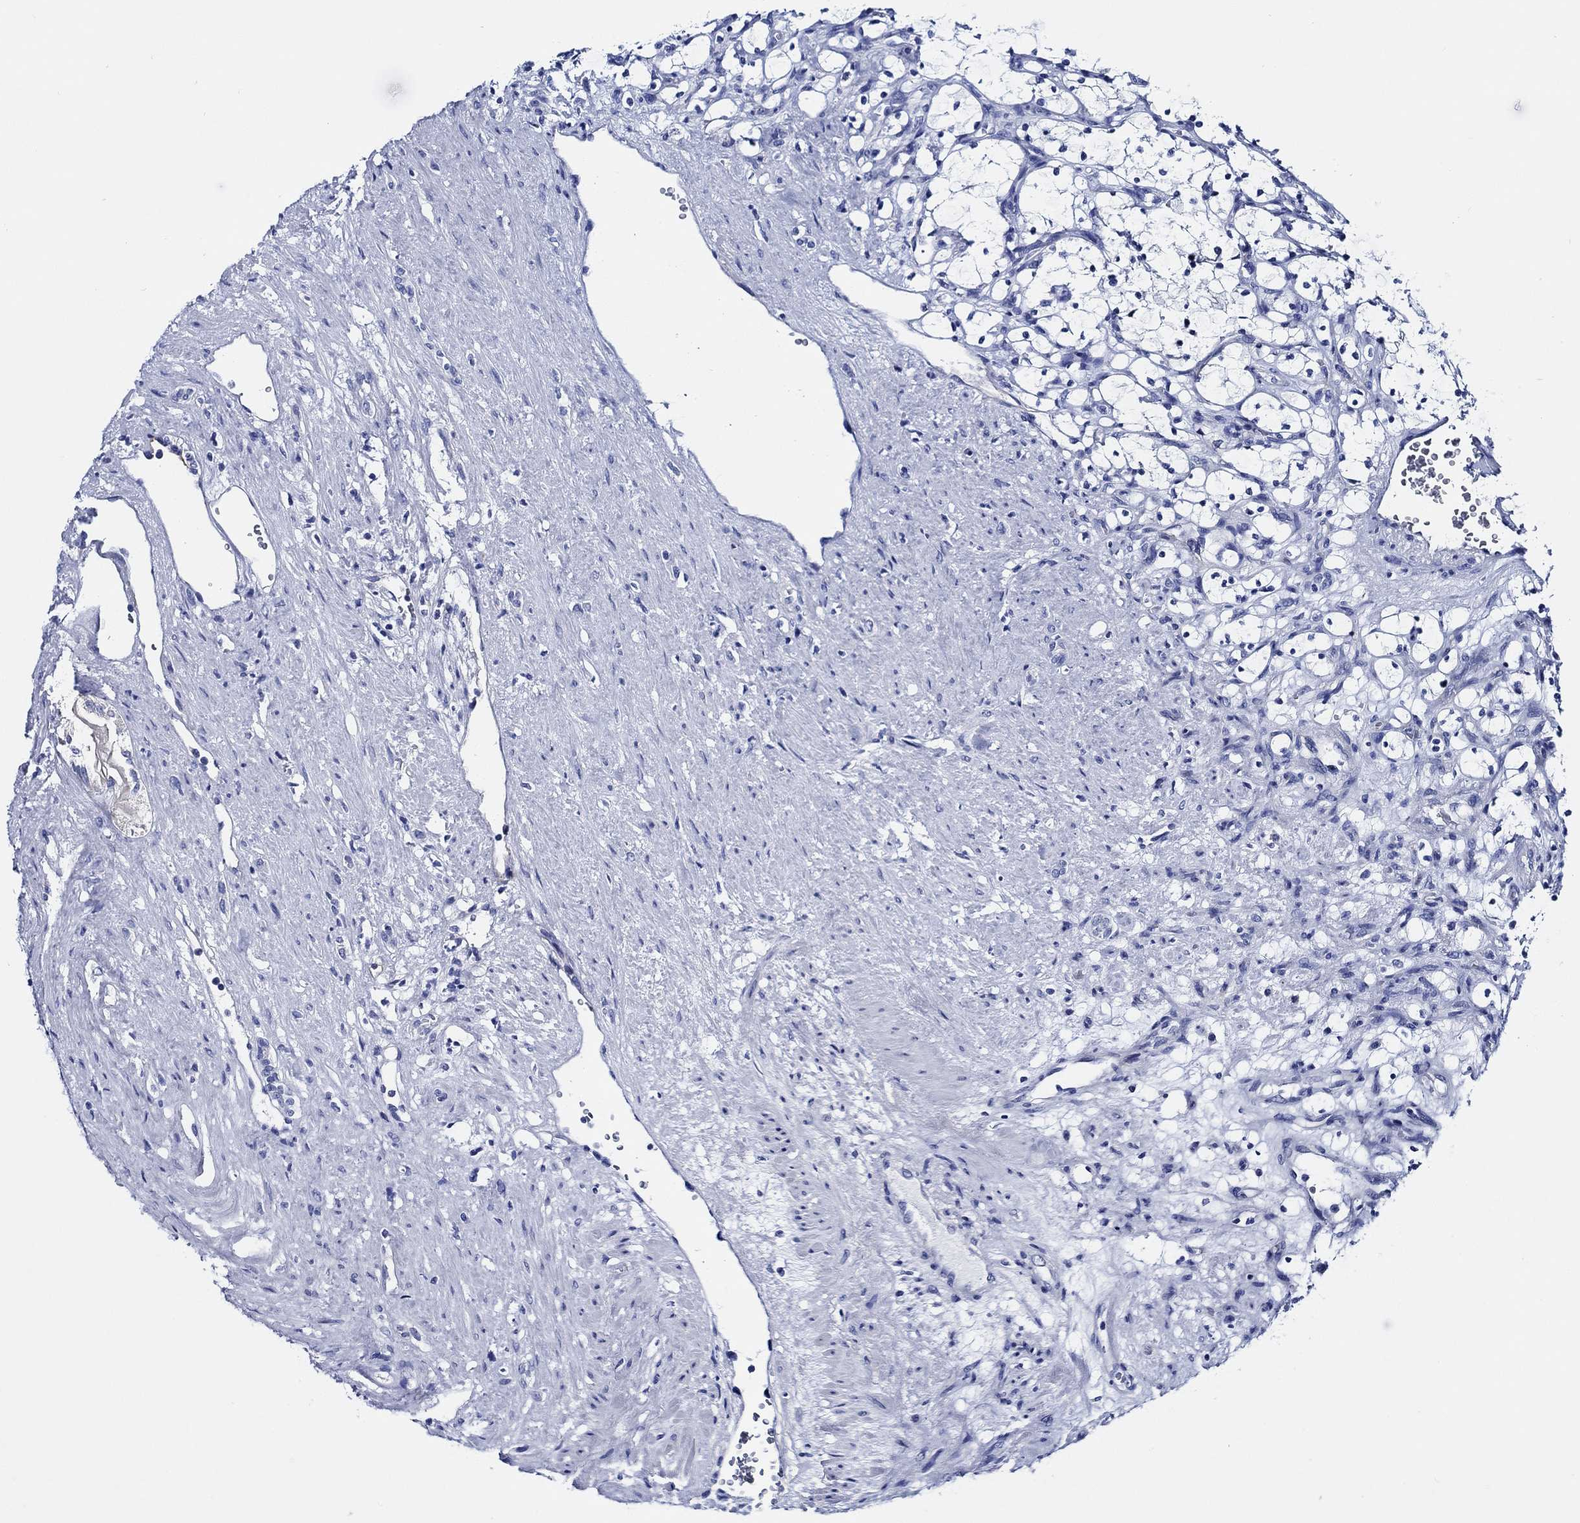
{"staining": {"intensity": "negative", "quantity": "none", "location": "none"}, "tissue": "renal cancer", "cell_type": "Tumor cells", "image_type": "cancer", "snomed": [{"axis": "morphology", "description": "Adenocarcinoma, NOS"}, {"axis": "topography", "description": "Kidney"}], "caption": "A micrograph of renal cancer (adenocarcinoma) stained for a protein exhibits no brown staining in tumor cells.", "gene": "WDR62", "patient": {"sex": "female", "age": 69}}